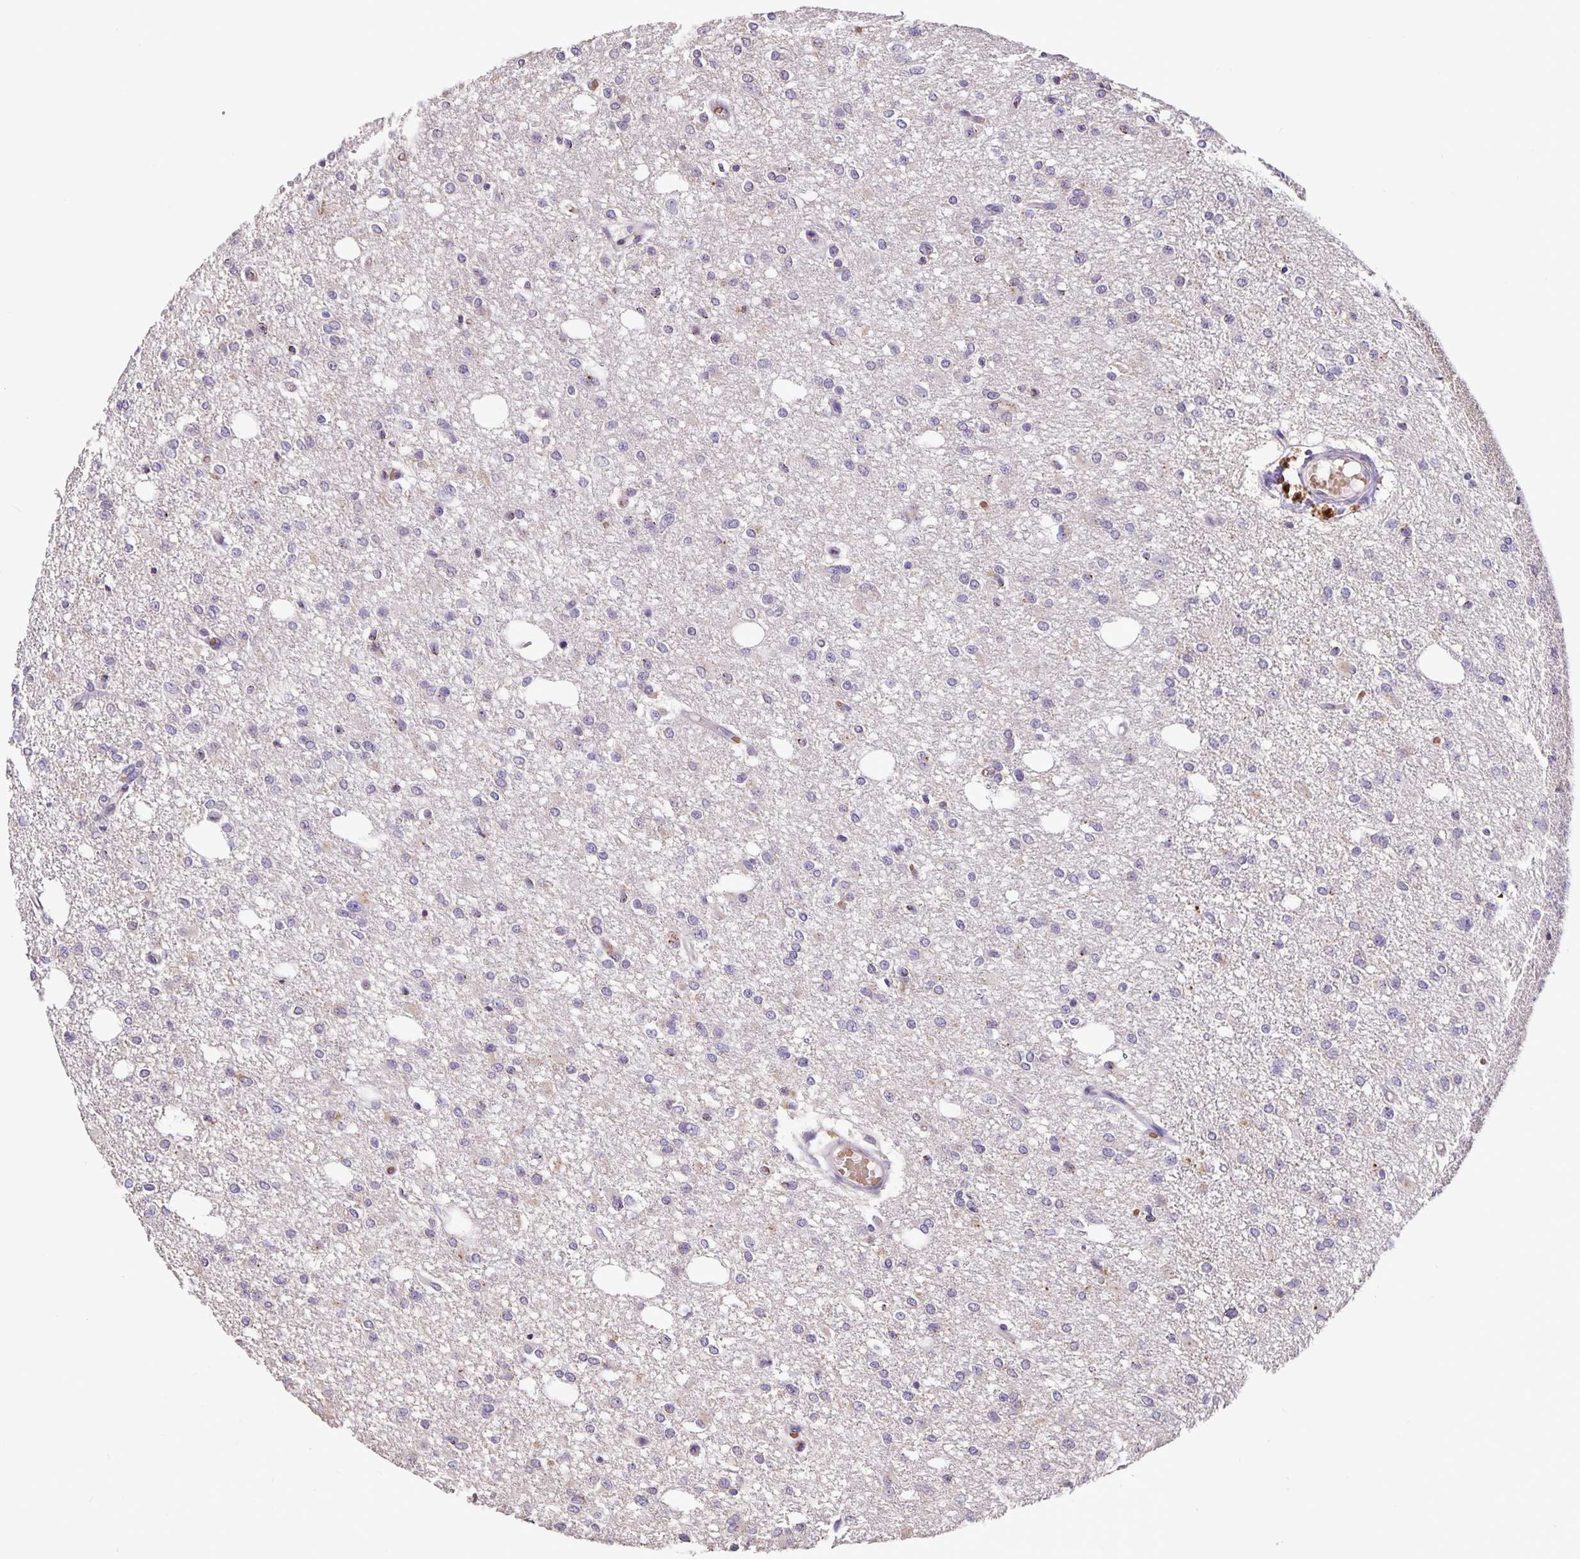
{"staining": {"intensity": "negative", "quantity": "none", "location": "none"}, "tissue": "glioma", "cell_type": "Tumor cells", "image_type": "cancer", "snomed": [{"axis": "morphology", "description": "Glioma, malignant, Low grade"}, {"axis": "topography", "description": "Brain"}], "caption": "High magnification brightfield microscopy of malignant low-grade glioma stained with DAB (3,3'-diaminobenzidine) (brown) and counterstained with hematoxylin (blue): tumor cells show no significant expression.", "gene": "TMEM71", "patient": {"sex": "male", "age": 26}}